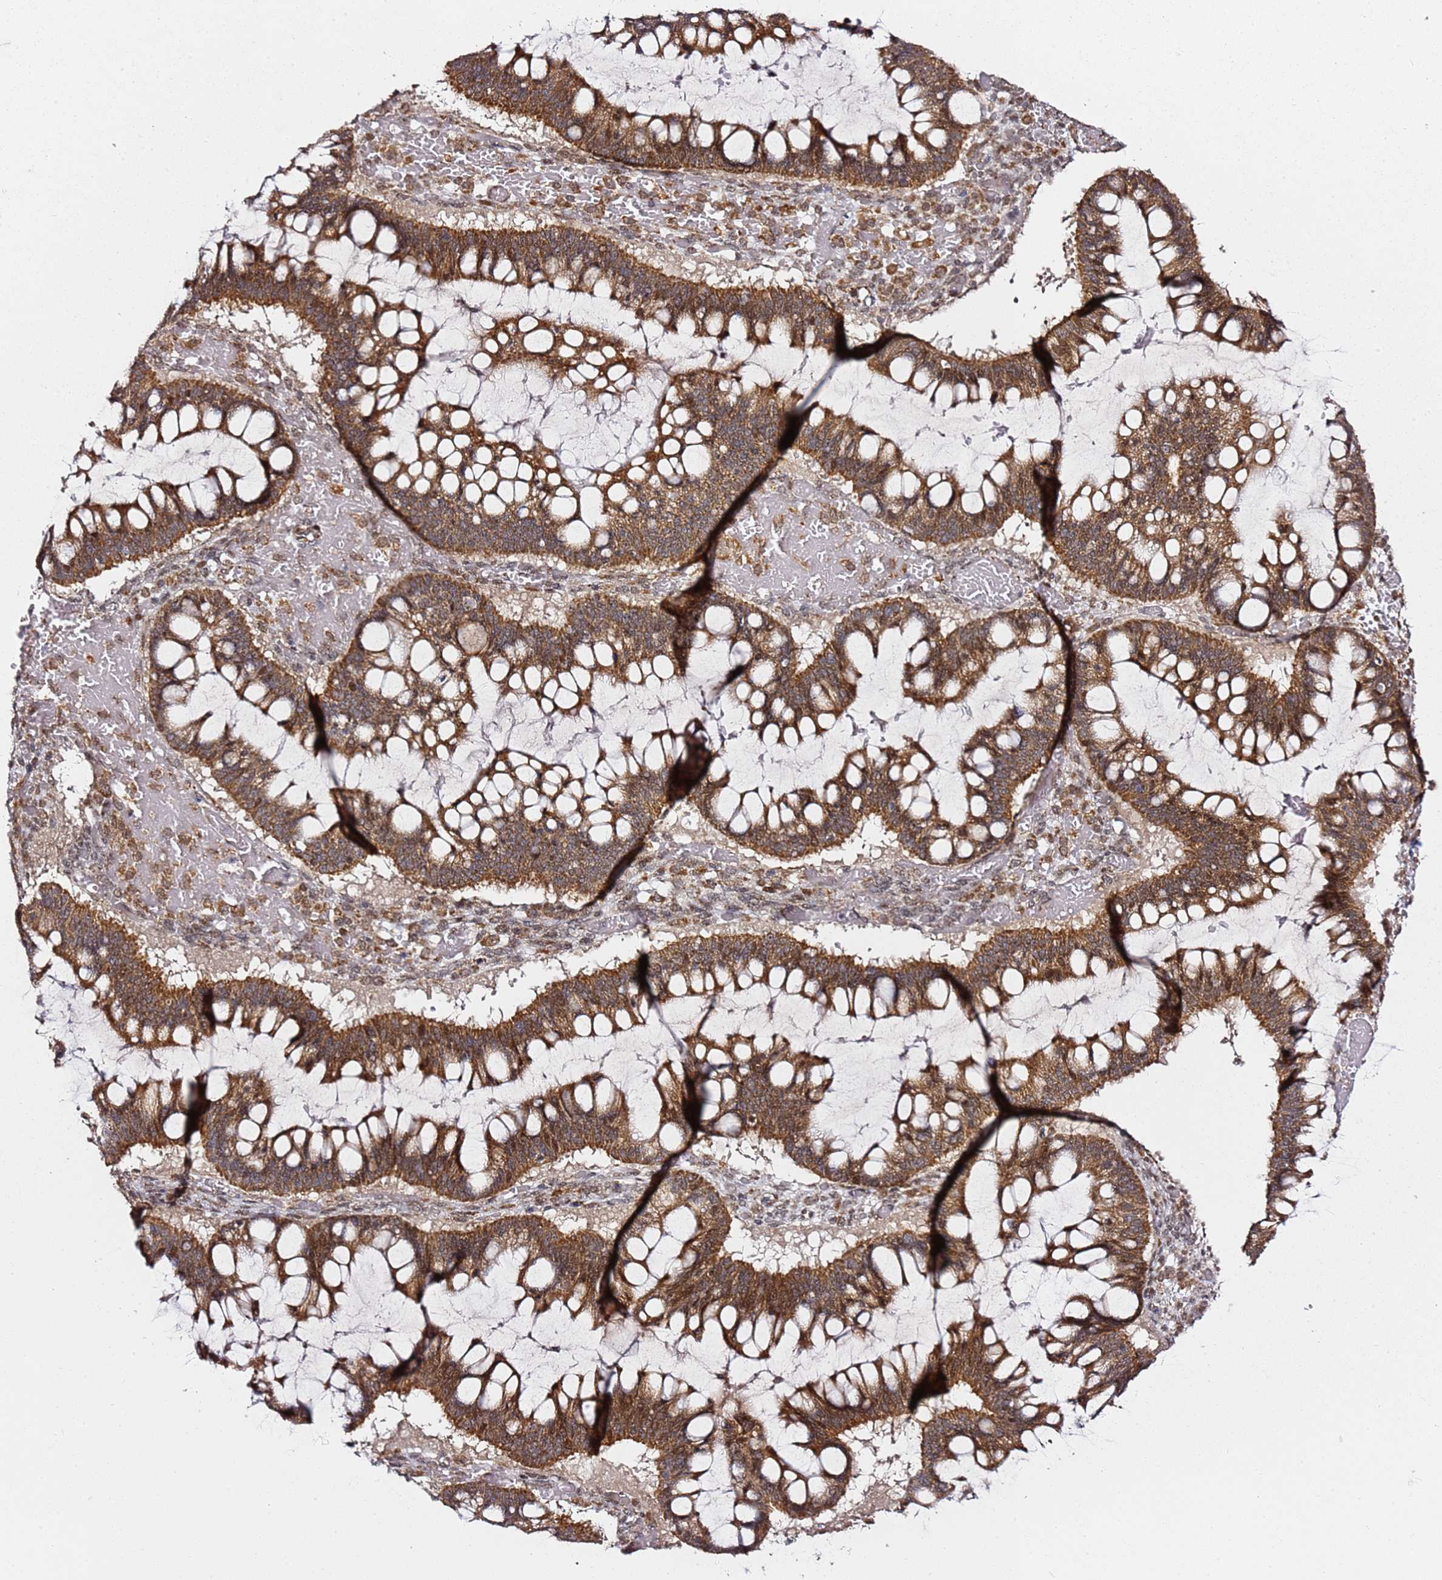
{"staining": {"intensity": "moderate", "quantity": ">75%", "location": "cytoplasmic/membranous"}, "tissue": "ovarian cancer", "cell_type": "Tumor cells", "image_type": "cancer", "snomed": [{"axis": "morphology", "description": "Cystadenocarcinoma, mucinous, NOS"}, {"axis": "topography", "description": "Ovary"}], "caption": "Moderate cytoplasmic/membranous protein staining is seen in approximately >75% of tumor cells in ovarian cancer. (brown staining indicates protein expression, while blue staining denotes nuclei).", "gene": "TP53AIP1", "patient": {"sex": "female", "age": 73}}